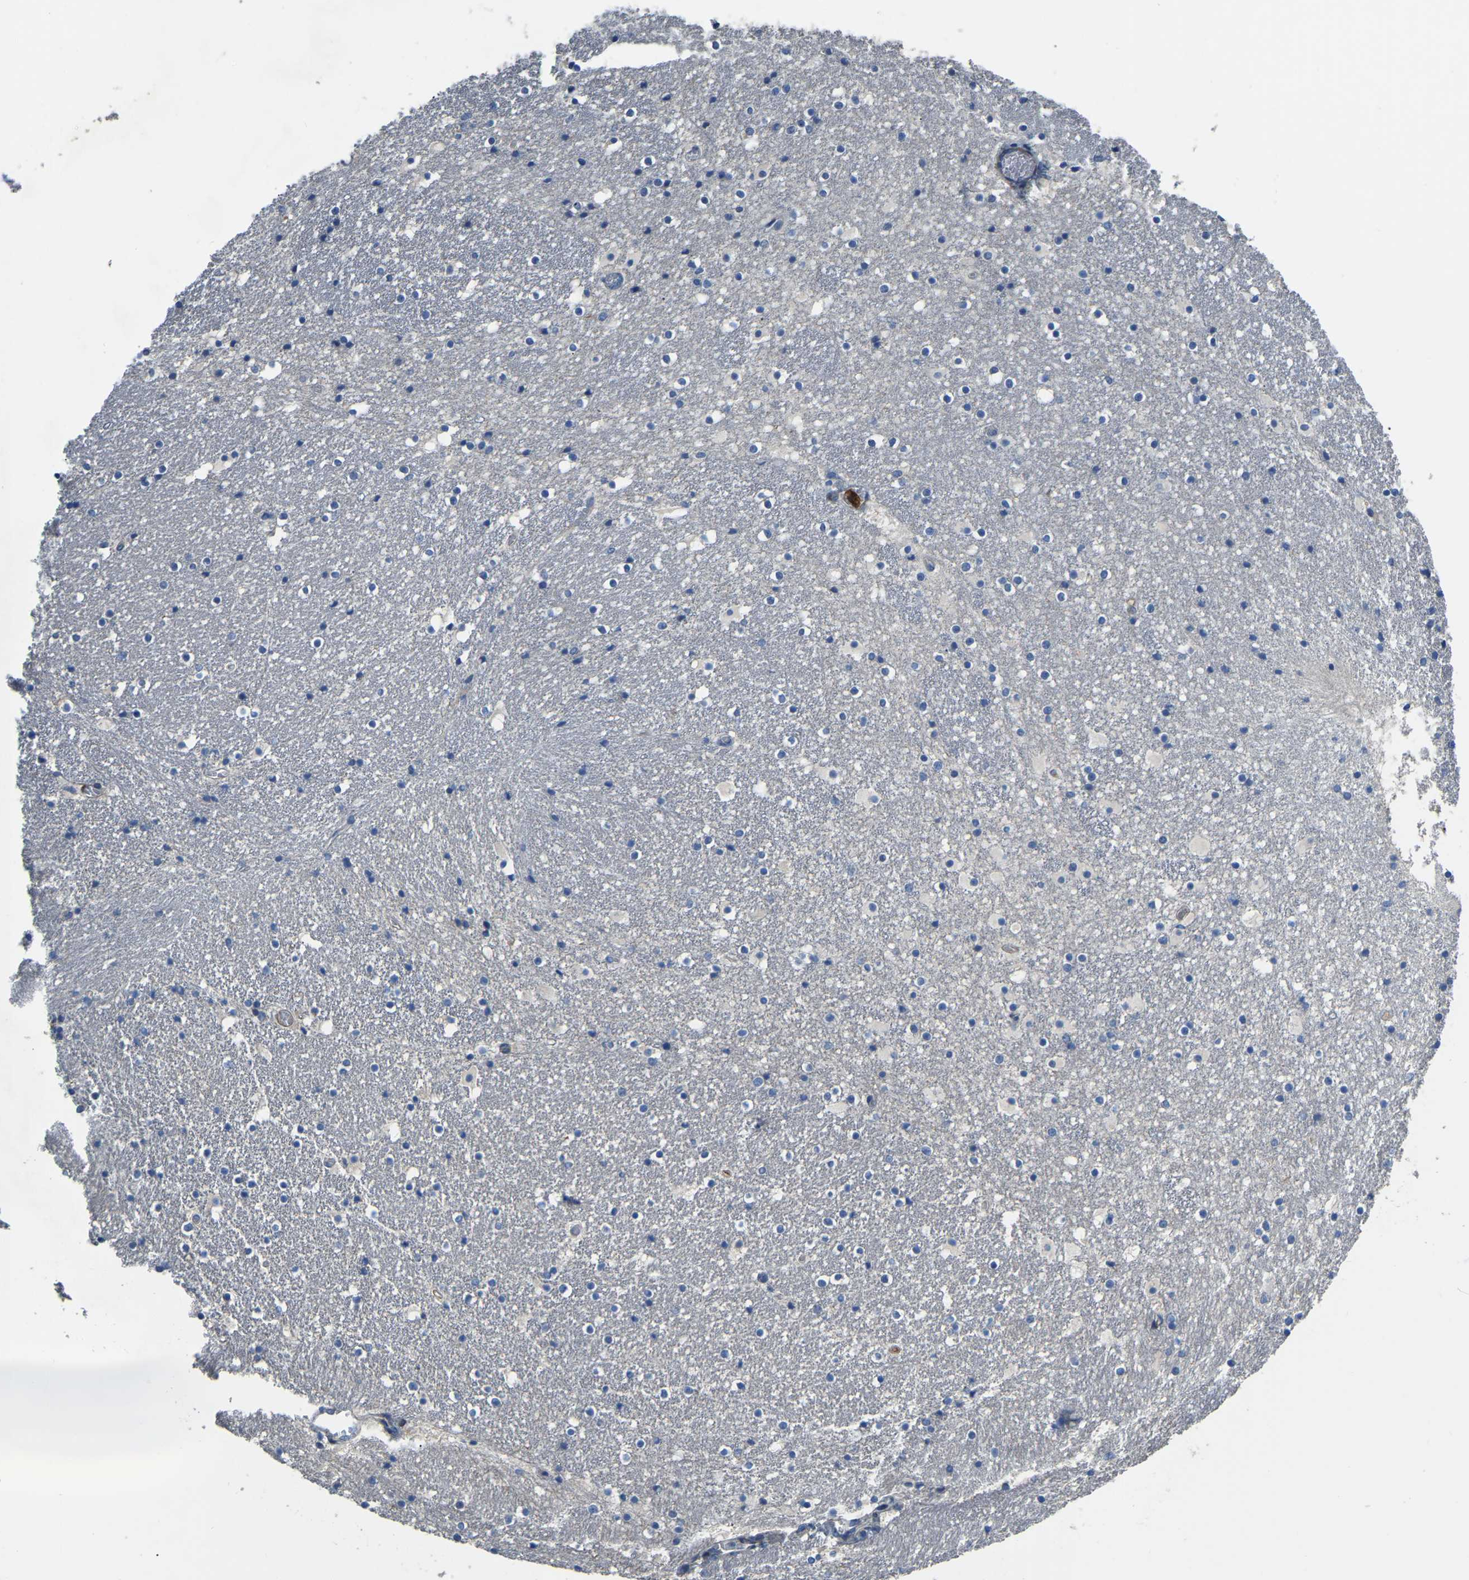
{"staining": {"intensity": "negative", "quantity": "none", "location": "none"}, "tissue": "caudate", "cell_type": "Glial cells", "image_type": "normal", "snomed": [{"axis": "morphology", "description": "Normal tissue, NOS"}, {"axis": "topography", "description": "Lateral ventricle wall"}], "caption": "DAB immunohistochemical staining of benign caudate demonstrates no significant positivity in glial cells. (Stains: DAB (3,3'-diaminobenzidine) immunohistochemistry (IHC) with hematoxylin counter stain, Microscopy: brightfield microscopy at high magnification).", "gene": "HIGD2B", "patient": {"sex": "male", "age": 45}}